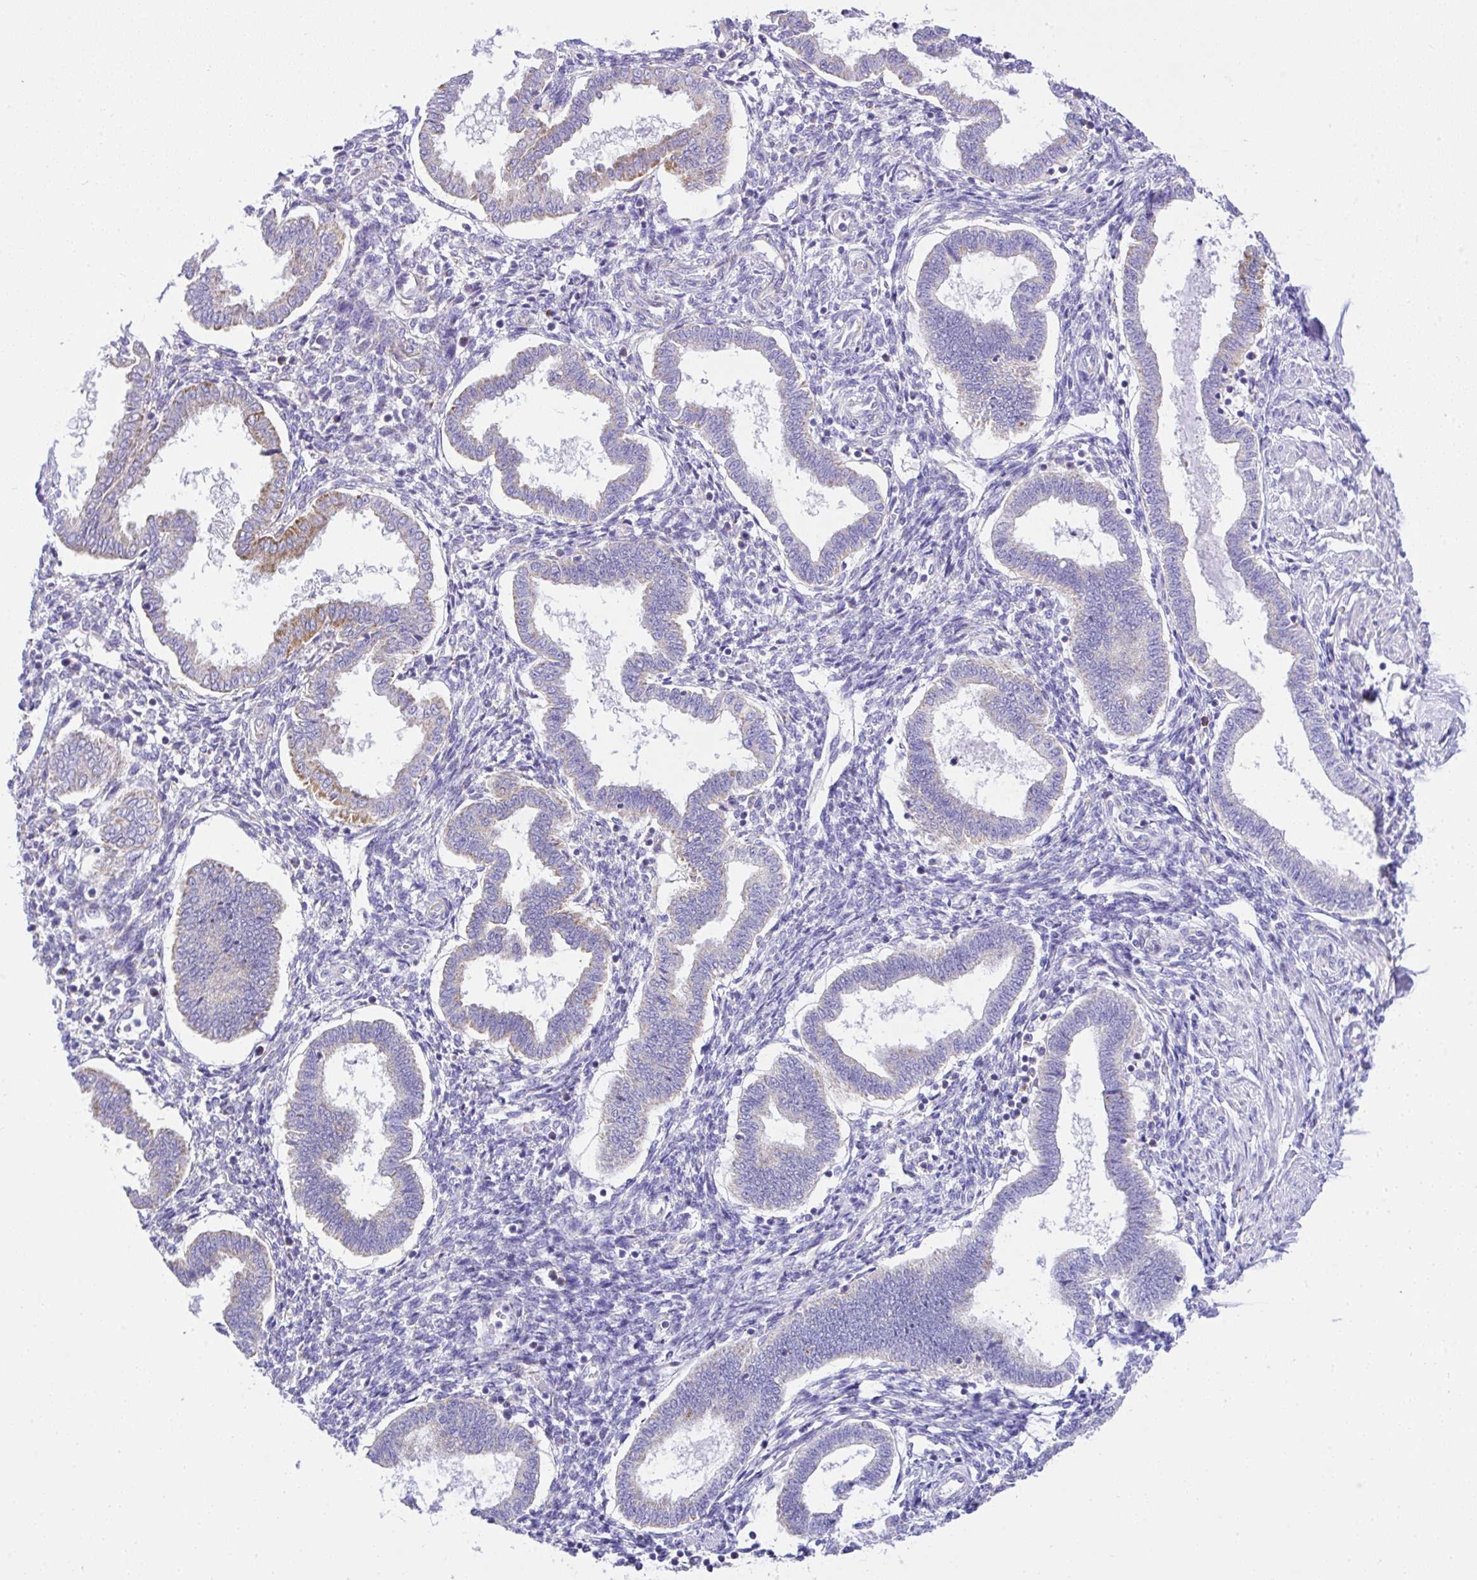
{"staining": {"intensity": "negative", "quantity": "none", "location": "none"}, "tissue": "endometrium", "cell_type": "Cells in endometrial stroma", "image_type": "normal", "snomed": [{"axis": "morphology", "description": "Normal tissue, NOS"}, {"axis": "topography", "description": "Endometrium"}], "caption": "Cells in endometrial stroma show no significant protein expression in unremarkable endometrium.", "gene": "SLC13A1", "patient": {"sex": "female", "age": 24}}